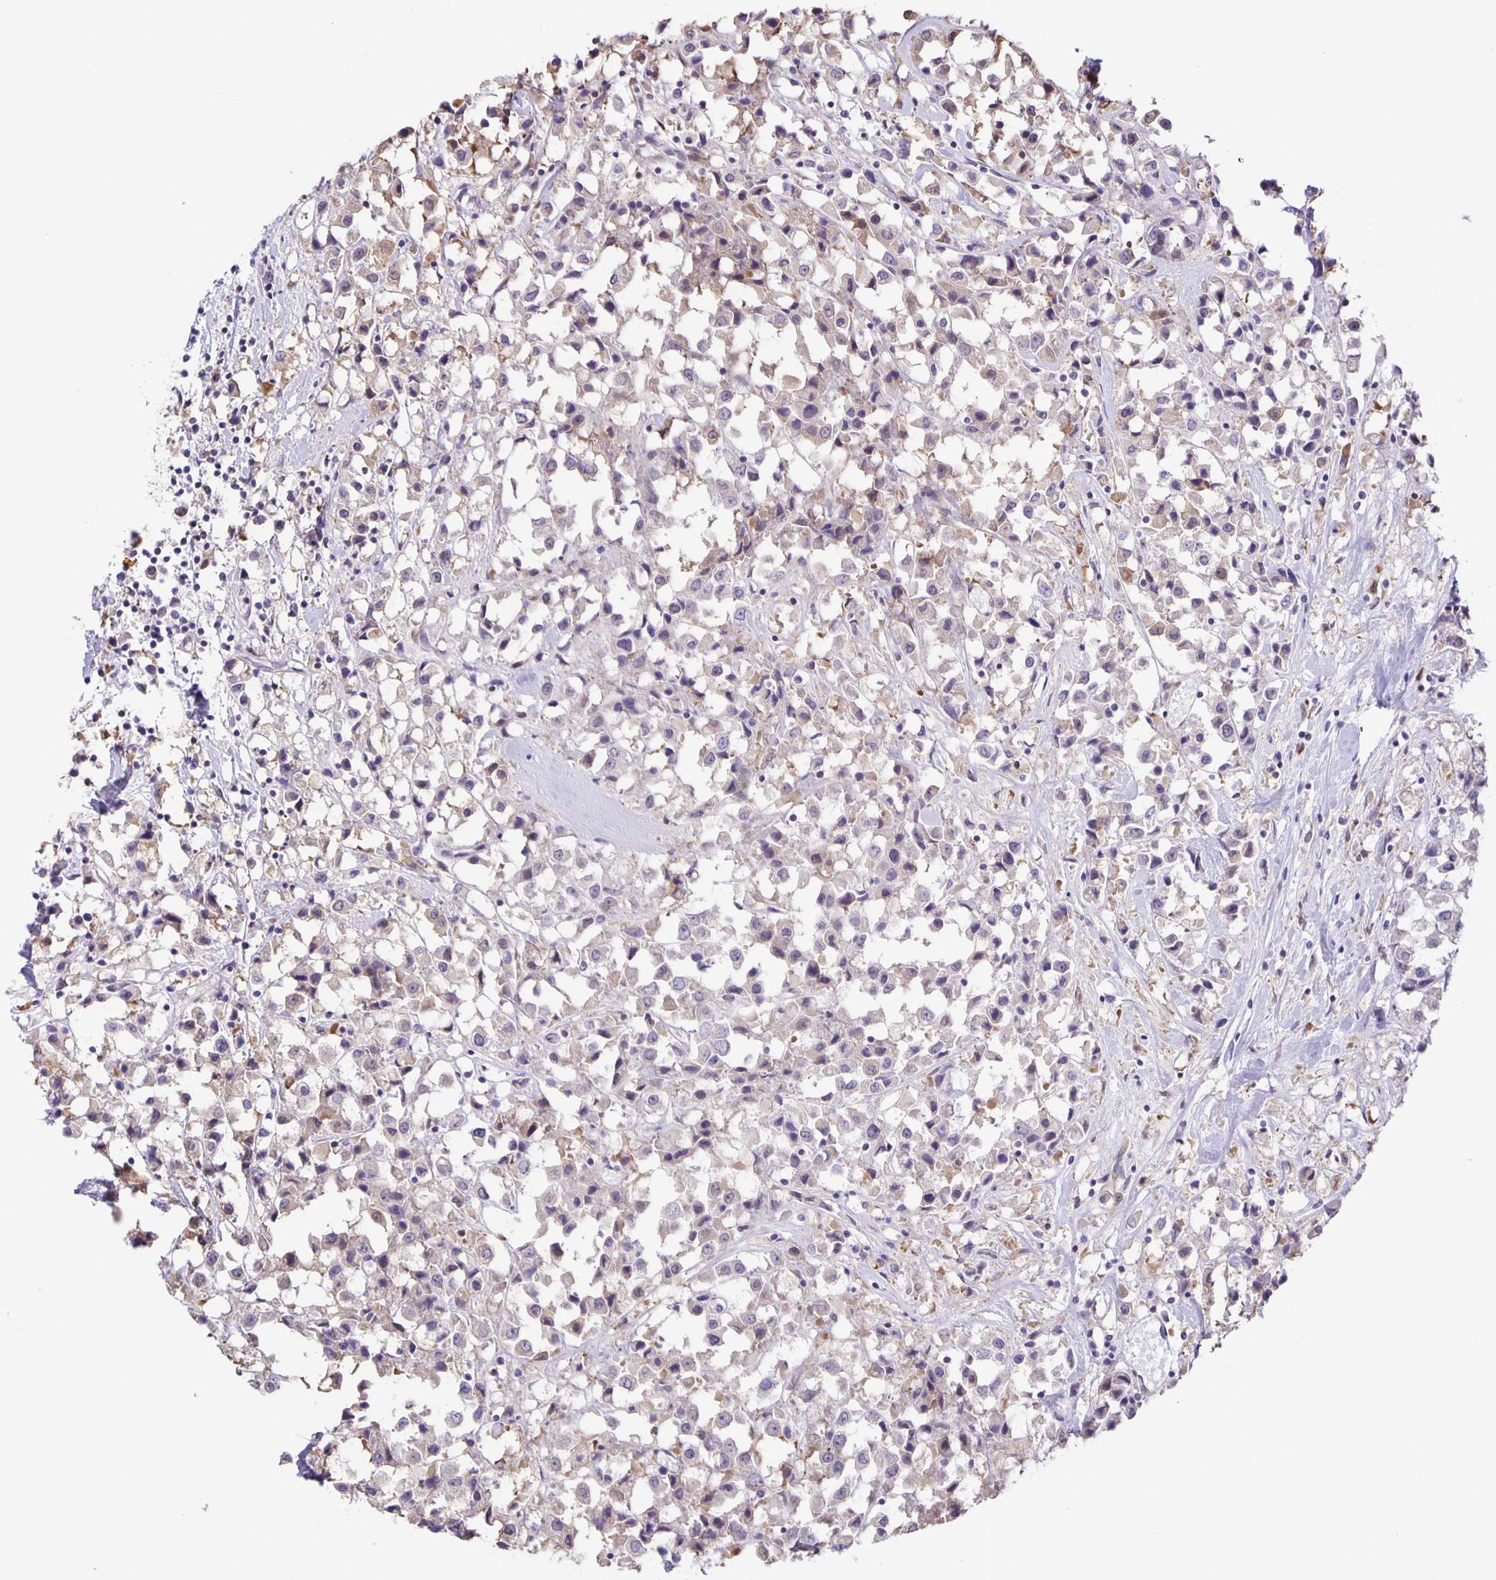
{"staining": {"intensity": "weak", "quantity": "<25%", "location": "cytoplasmic/membranous"}, "tissue": "breast cancer", "cell_type": "Tumor cells", "image_type": "cancer", "snomed": [{"axis": "morphology", "description": "Duct carcinoma"}, {"axis": "topography", "description": "Breast"}], "caption": "Immunohistochemistry (IHC) image of human breast cancer (invasive ductal carcinoma) stained for a protein (brown), which shows no positivity in tumor cells. (DAB (3,3'-diaminobenzidine) immunohistochemistry with hematoxylin counter stain).", "gene": "MAPK12", "patient": {"sex": "female", "age": 61}}